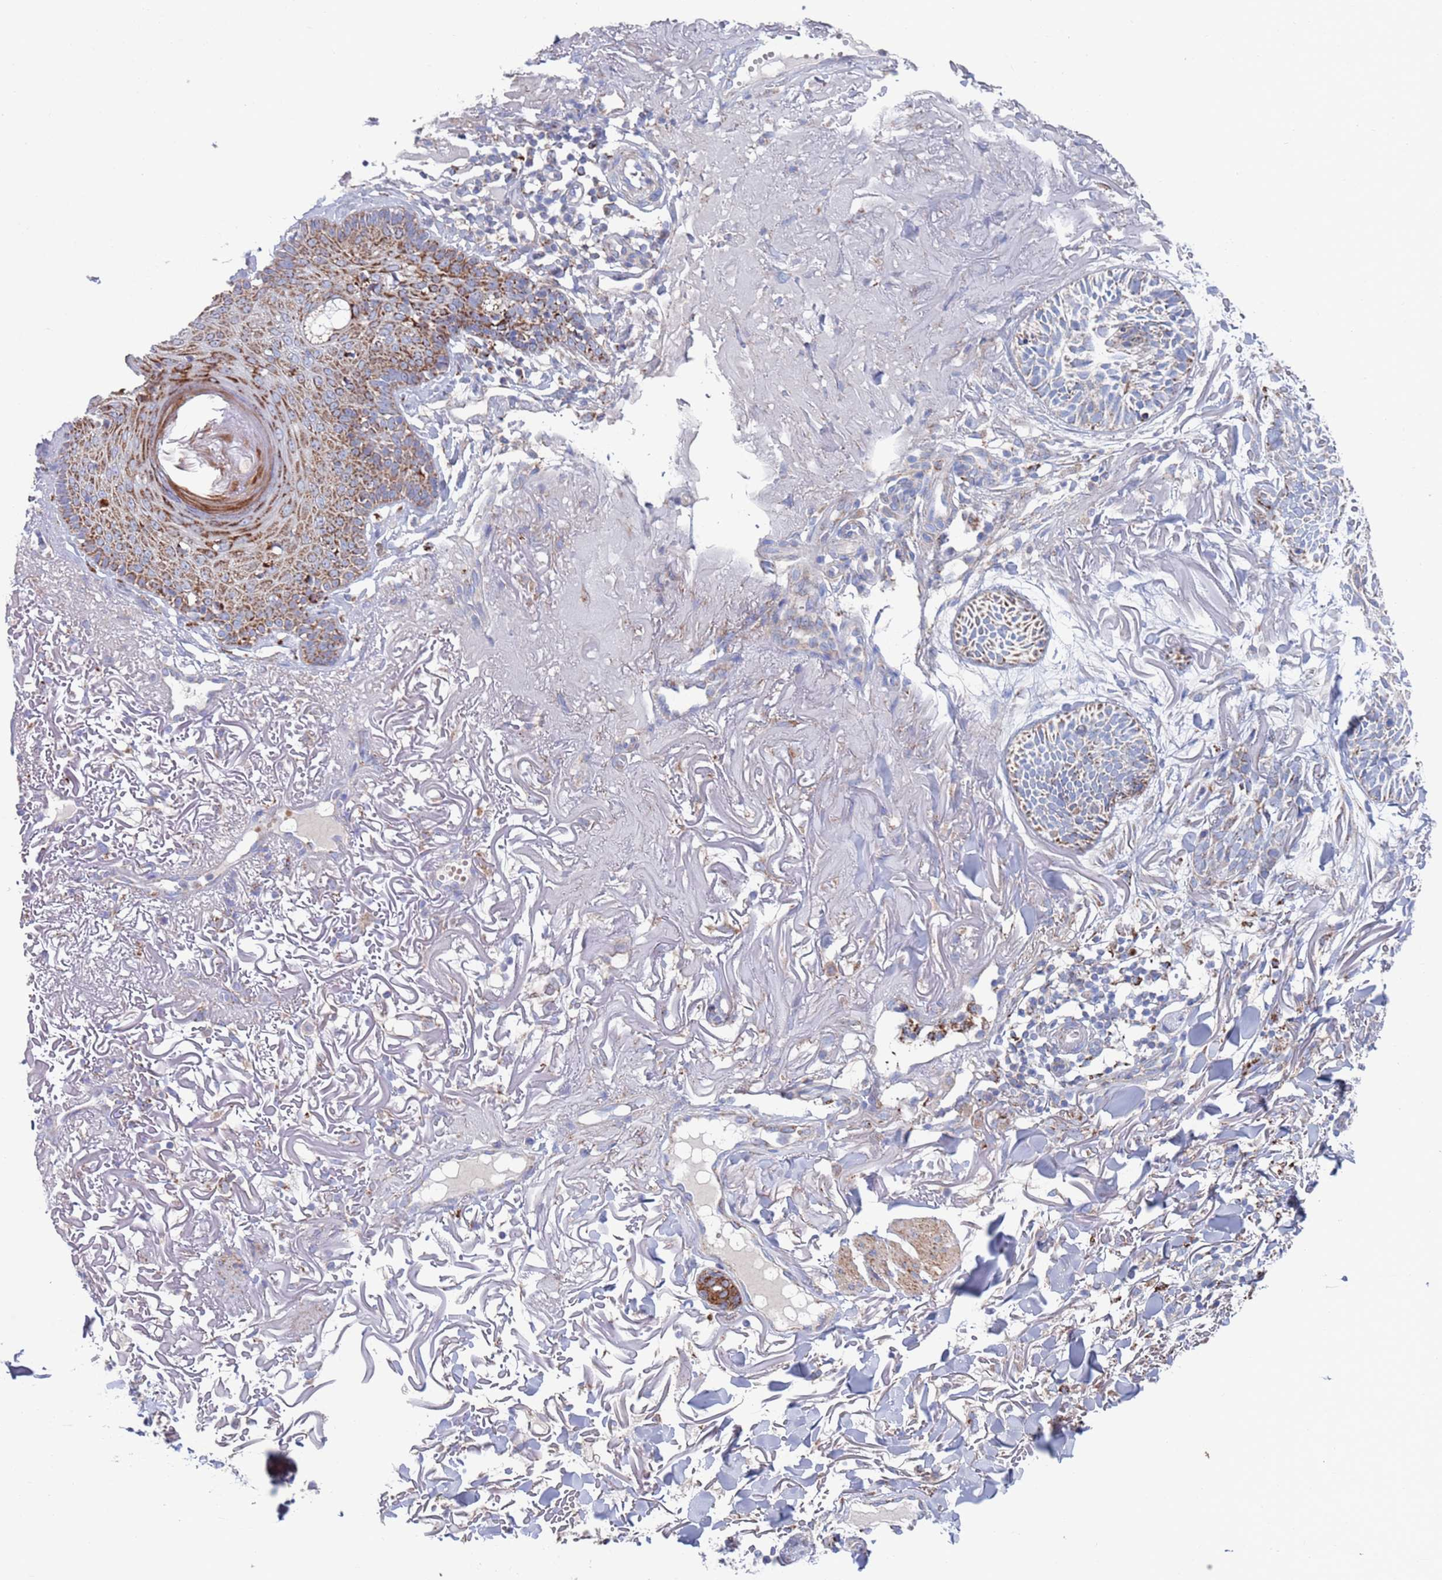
{"staining": {"intensity": "moderate", "quantity": "<25%", "location": "cytoplasmic/membranous"}, "tissue": "skin cancer", "cell_type": "Tumor cells", "image_type": "cancer", "snomed": [{"axis": "morphology", "description": "Normal tissue, NOS"}, {"axis": "morphology", "description": "Basal cell carcinoma"}, {"axis": "topography", "description": "Skin"}], "caption": "This is a histology image of immunohistochemistry staining of skin basal cell carcinoma, which shows moderate positivity in the cytoplasmic/membranous of tumor cells.", "gene": "CHCHD6", "patient": {"sex": "male", "age": 66}}